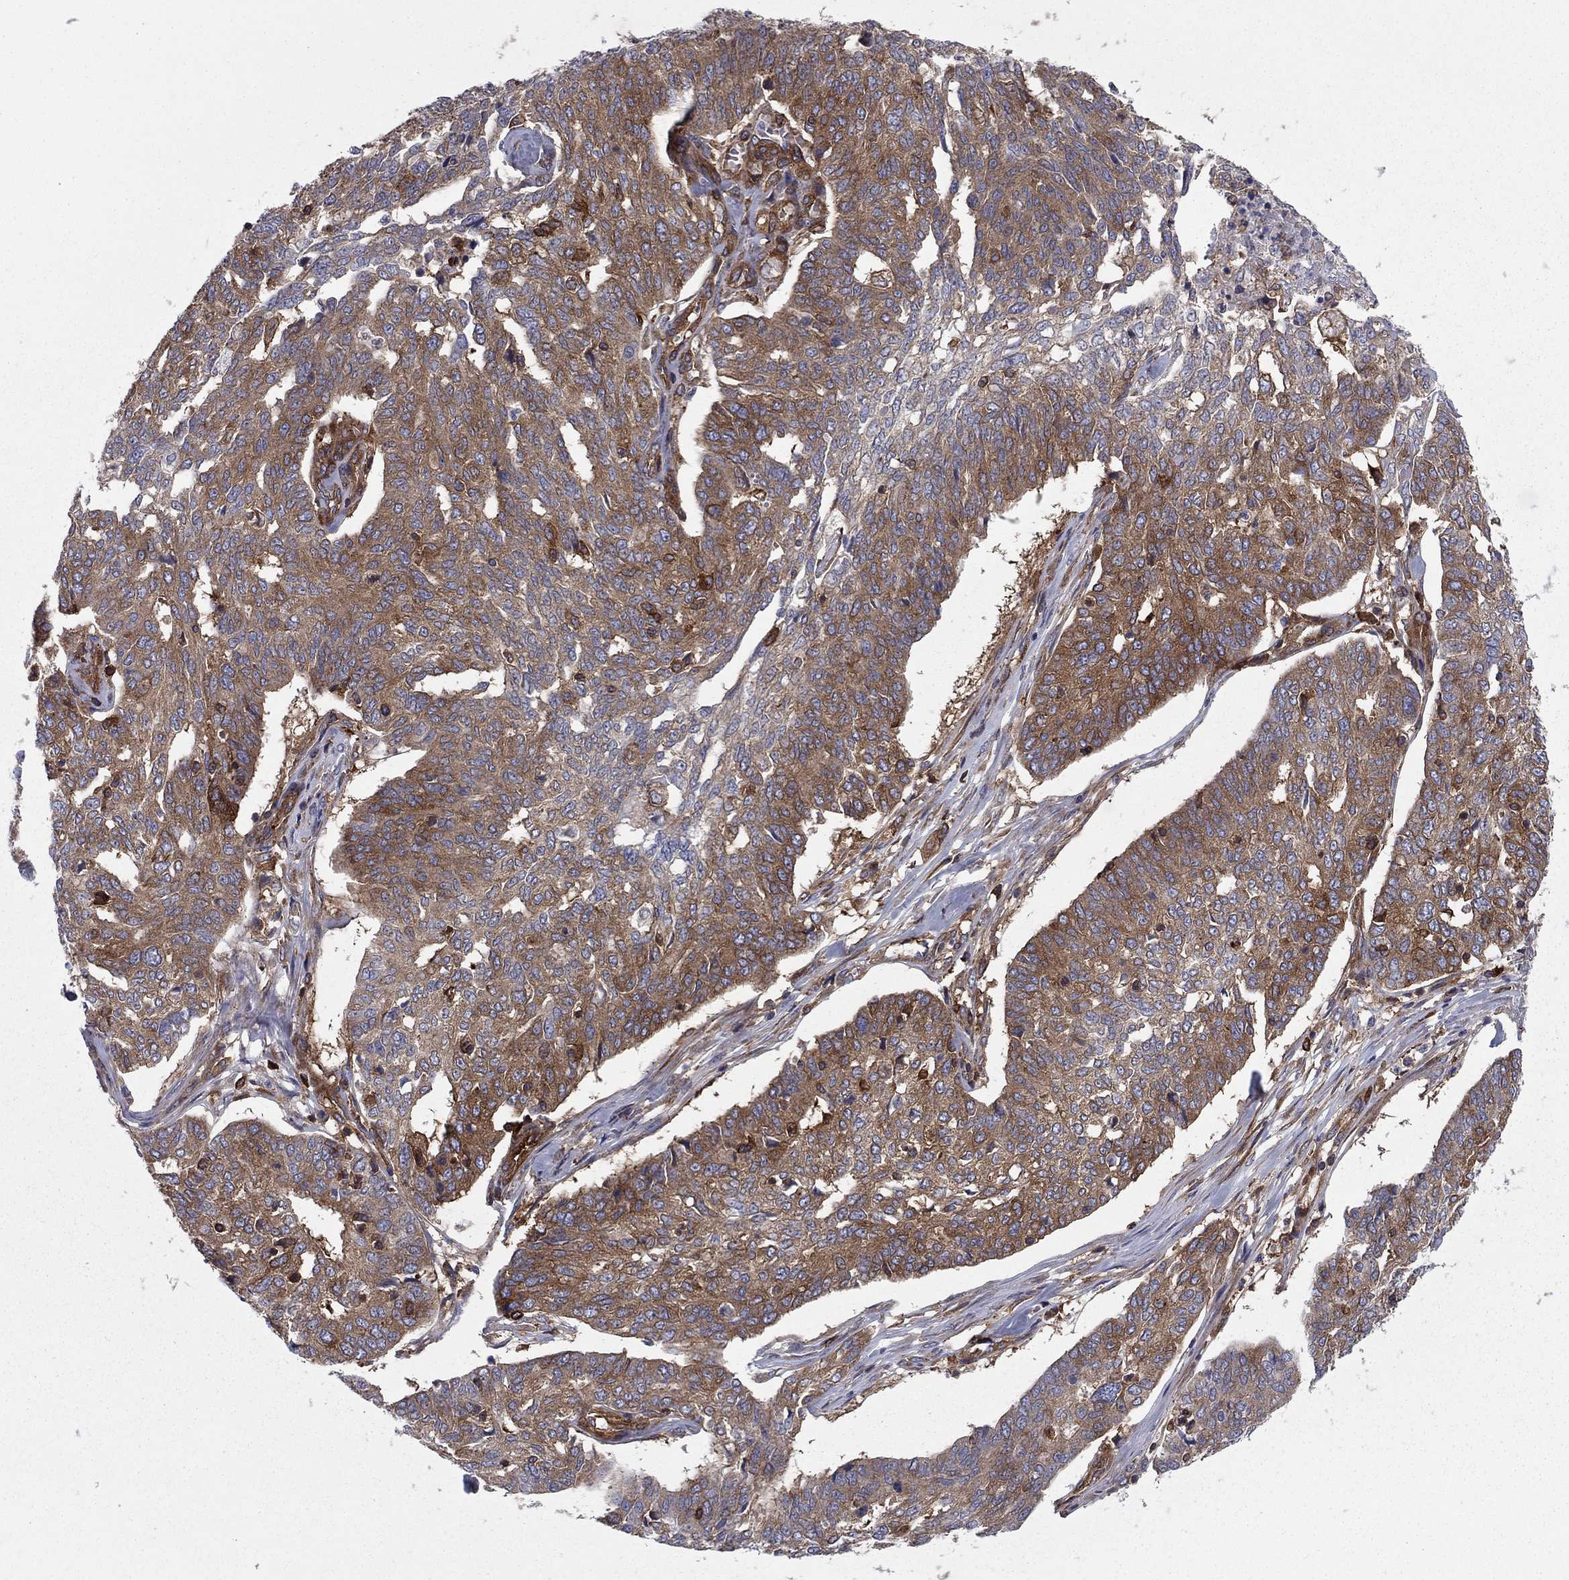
{"staining": {"intensity": "moderate", "quantity": ">75%", "location": "cytoplasmic/membranous"}, "tissue": "ovarian cancer", "cell_type": "Tumor cells", "image_type": "cancer", "snomed": [{"axis": "morphology", "description": "Cystadenocarcinoma, serous, NOS"}, {"axis": "topography", "description": "Ovary"}], "caption": "Protein analysis of ovarian cancer (serous cystadenocarcinoma) tissue demonstrates moderate cytoplasmic/membranous staining in approximately >75% of tumor cells.", "gene": "EHBP1L1", "patient": {"sex": "female", "age": 67}}